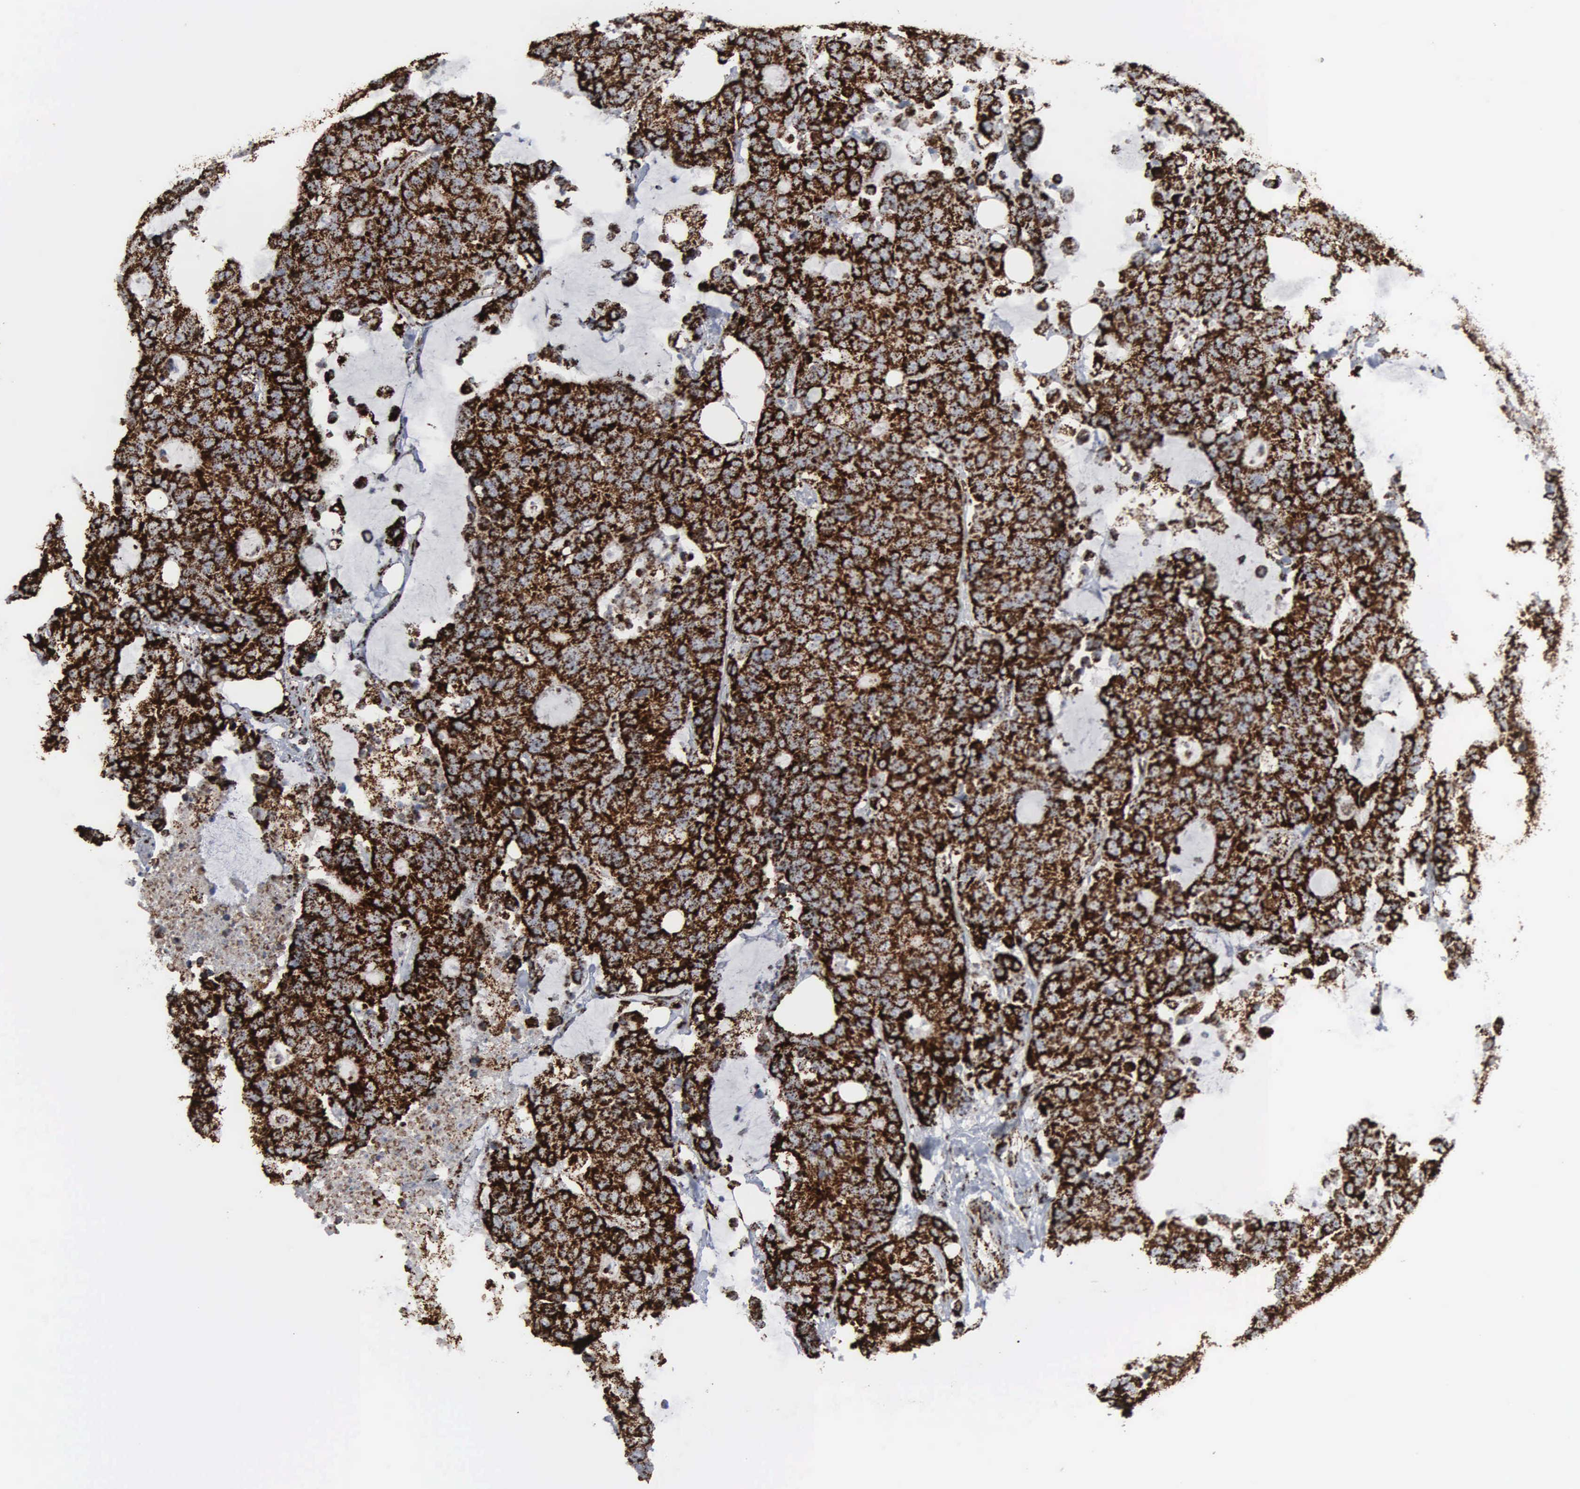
{"staining": {"intensity": "strong", "quantity": ">75%", "location": "cytoplasmic/membranous"}, "tissue": "colorectal cancer", "cell_type": "Tumor cells", "image_type": "cancer", "snomed": [{"axis": "morphology", "description": "Adenocarcinoma, NOS"}, {"axis": "topography", "description": "Colon"}], "caption": "Colorectal adenocarcinoma tissue demonstrates strong cytoplasmic/membranous positivity in about >75% of tumor cells", "gene": "HSPA9", "patient": {"sex": "female", "age": 86}}